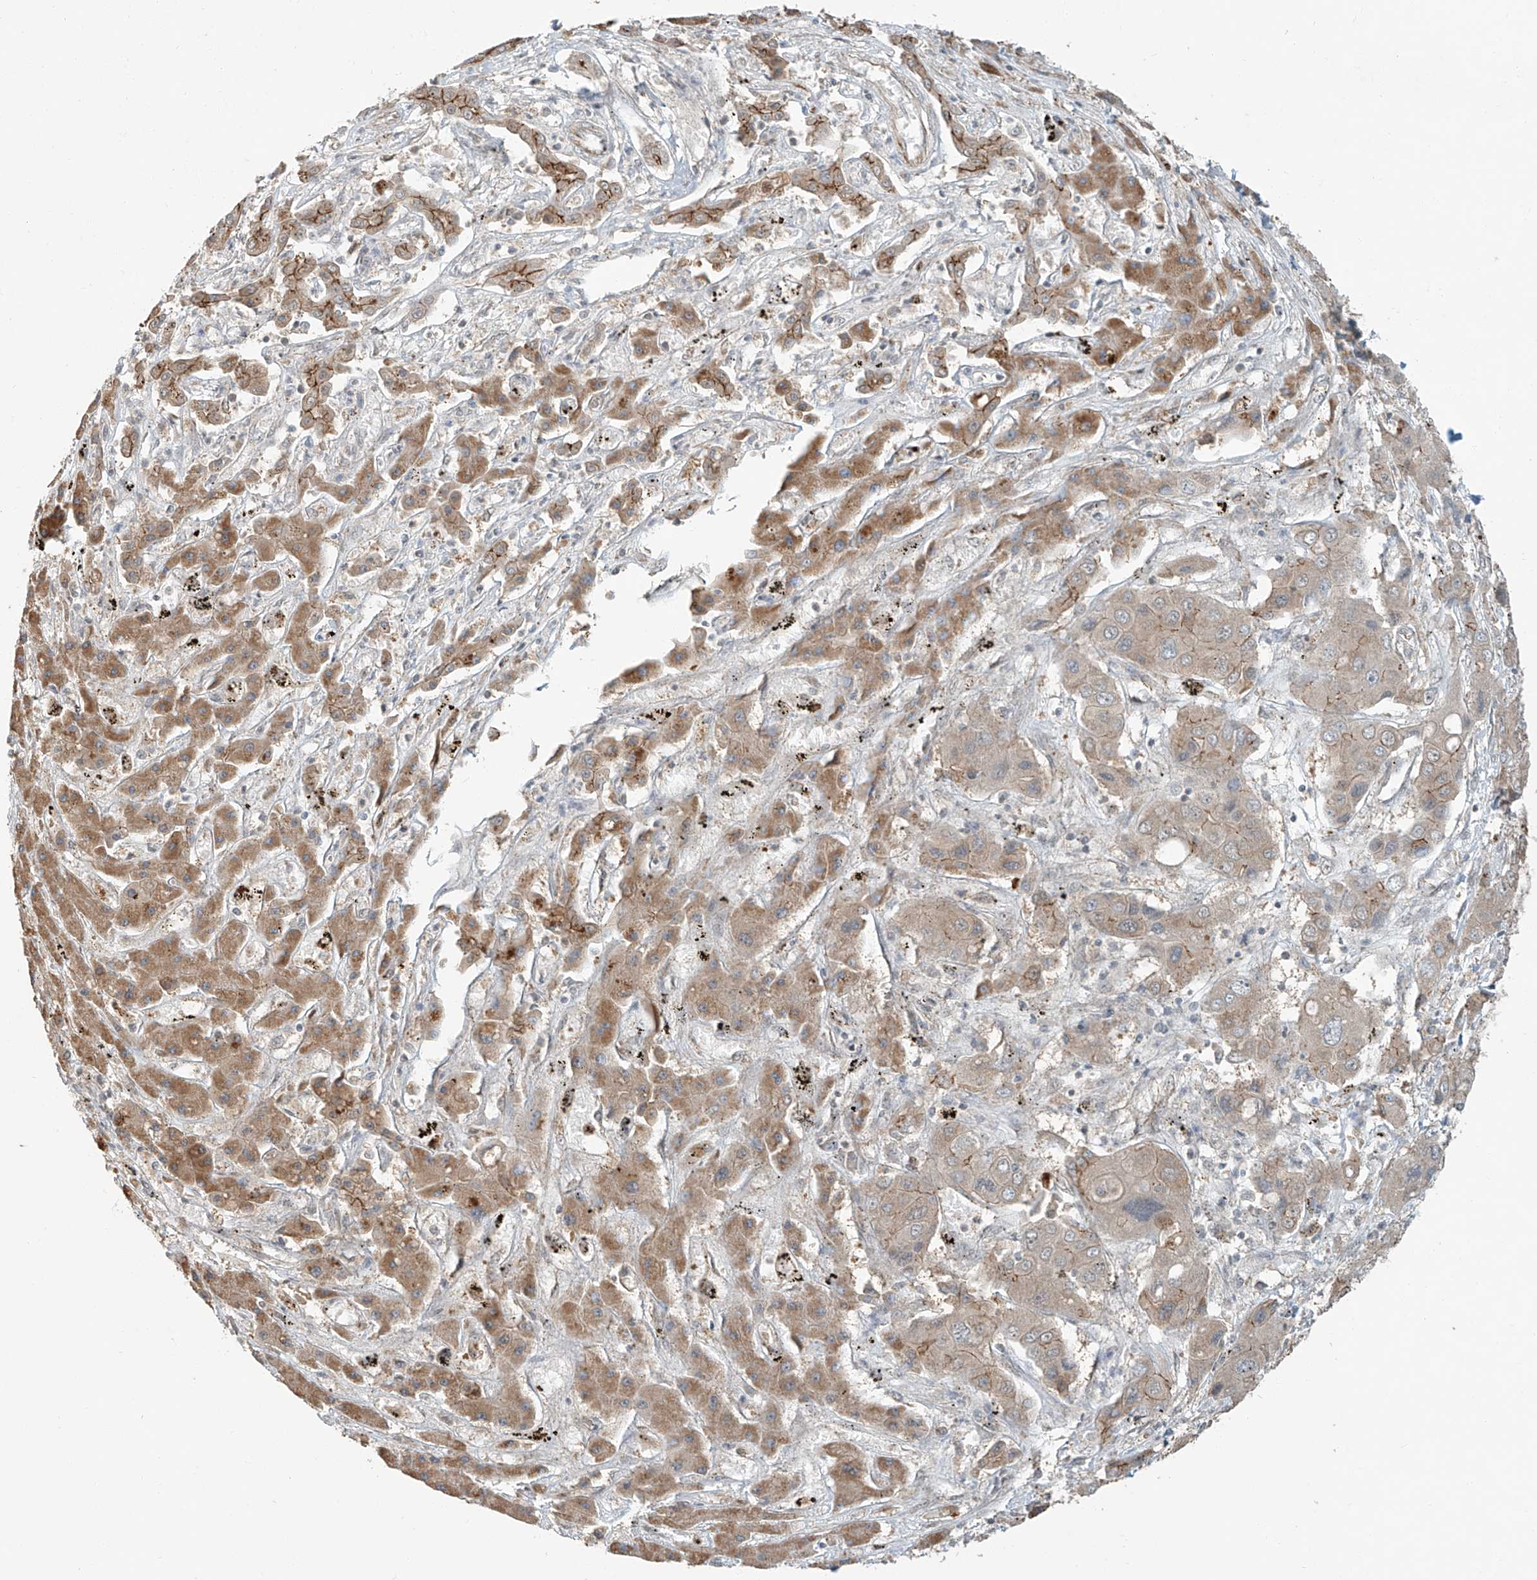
{"staining": {"intensity": "moderate", "quantity": "<25%", "location": "cytoplasmic/membranous"}, "tissue": "liver cancer", "cell_type": "Tumor cells", "image_type": "cancer", "snomed": [{"axis": "morphology", "description": "Cholangiocarcinoma"}, {"axis": "topography", "description": "Liver"}], "caption": "Immunohistochemical staining of cholangiocarcinoma (liver) exhibits low levels of moderate cytoplasmic/membranous staining in about <25% of tumor cells. (DAB (3,3'-diaminobenzidine) IHC with brightfield microscopy, high magnification).", "gene": "ZNF16", "patient": {"sex": "male", "age": 67}}